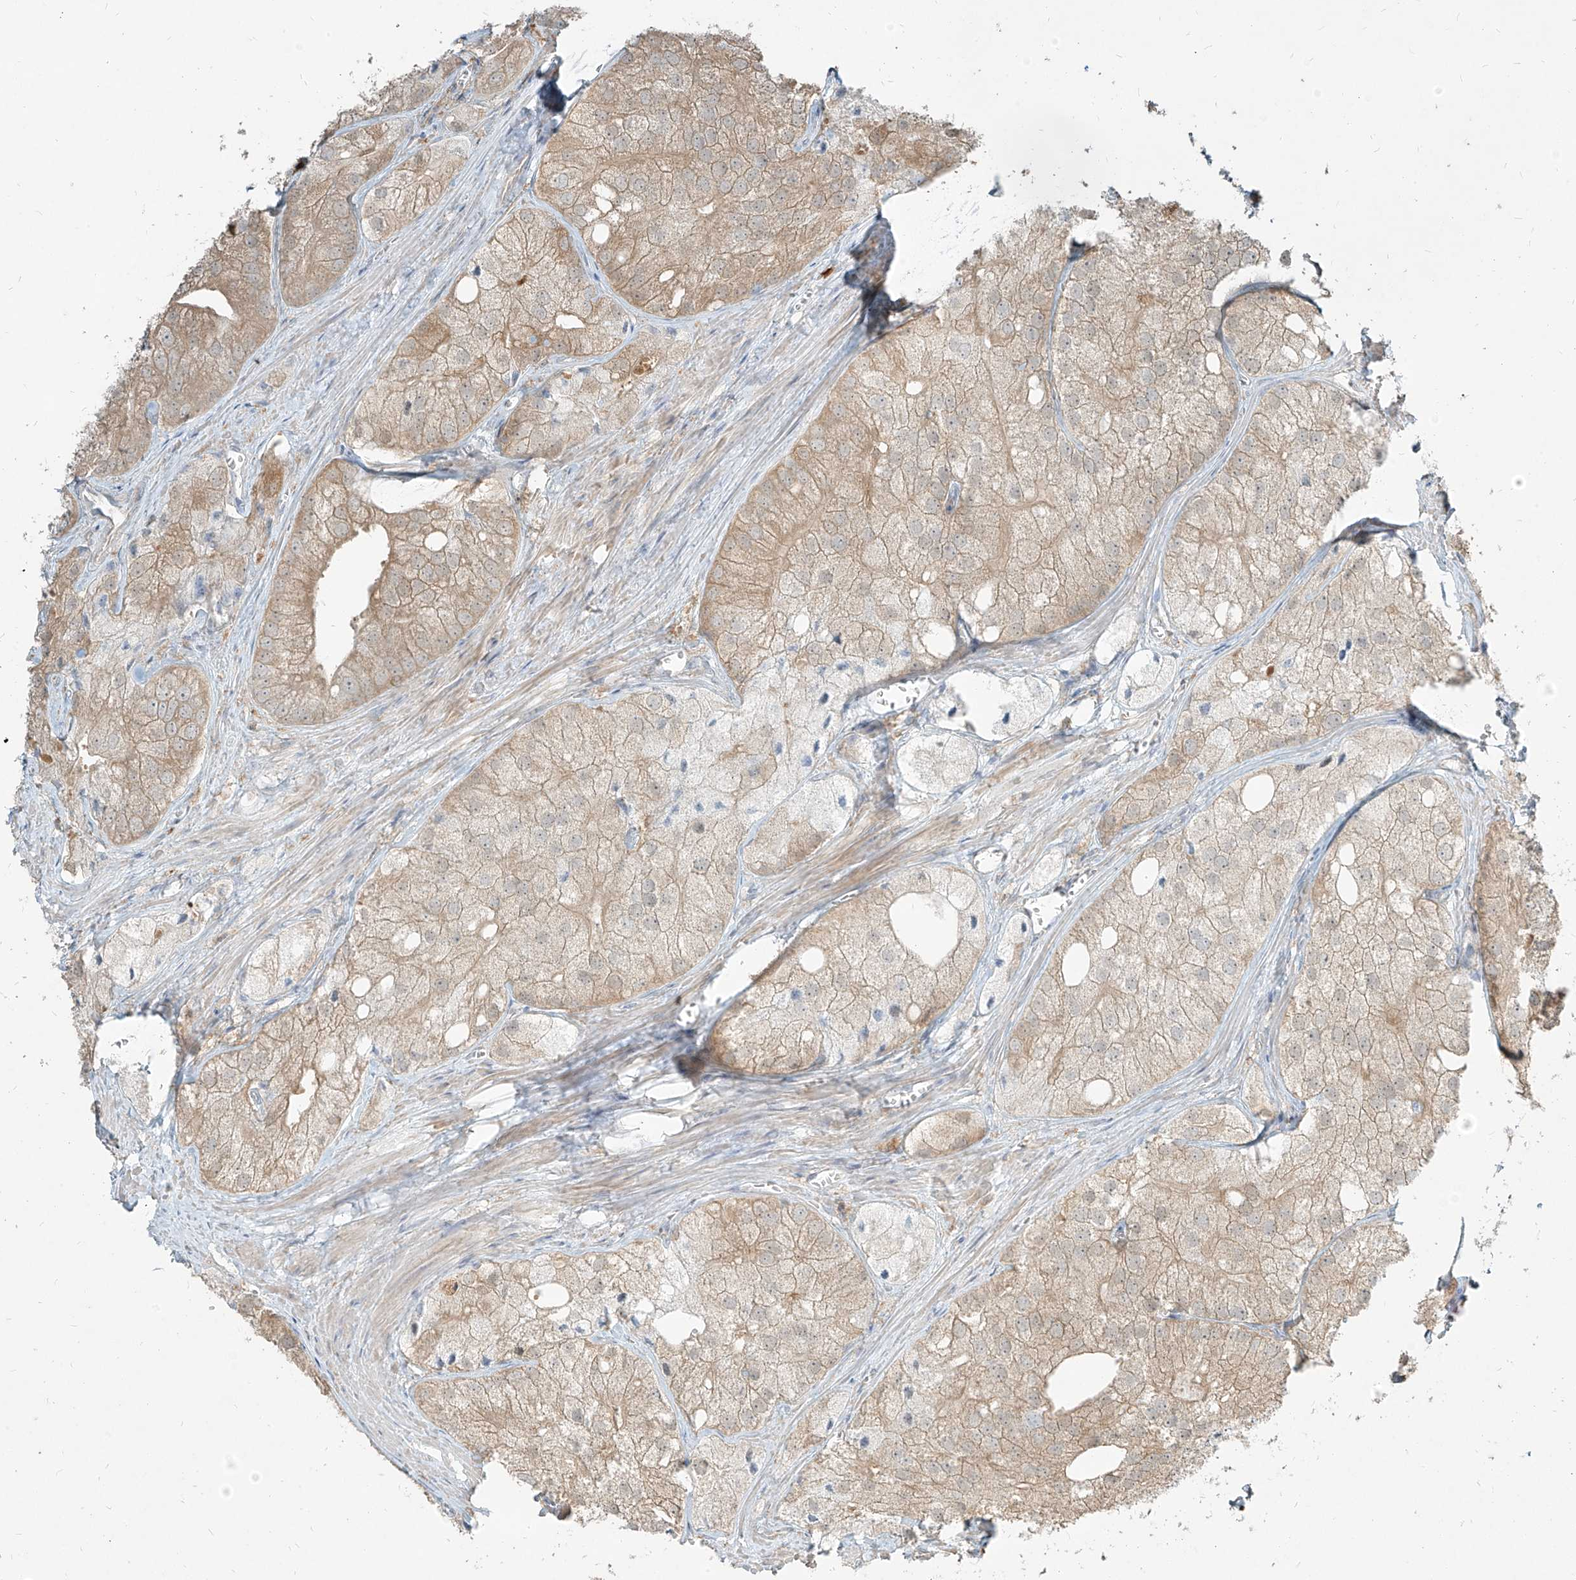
{"staining": {"intensity": "weak", "quantity": ">75%", "location": "cytoplasmic/membranous"}, "tissue": "prostate cancer", "cell_type": "Tumor cells", "image_type": "cancer", "snomed": [{"axis": "morphology", "description": "Adenocarcinoma, Low grade"}, {"axis": "topography", "description": "Prostate"}], "caption": "Weak cytoplasmic/membranous protein expression is present in approximately >75% of tumor cells in prostate cancer (low-grade adenocarcinoma). (DAB IHC, brown staining for protein, blue staining for nuclei).", "gene": "PGD", "patient": {"sex": "male", "age": 69}}